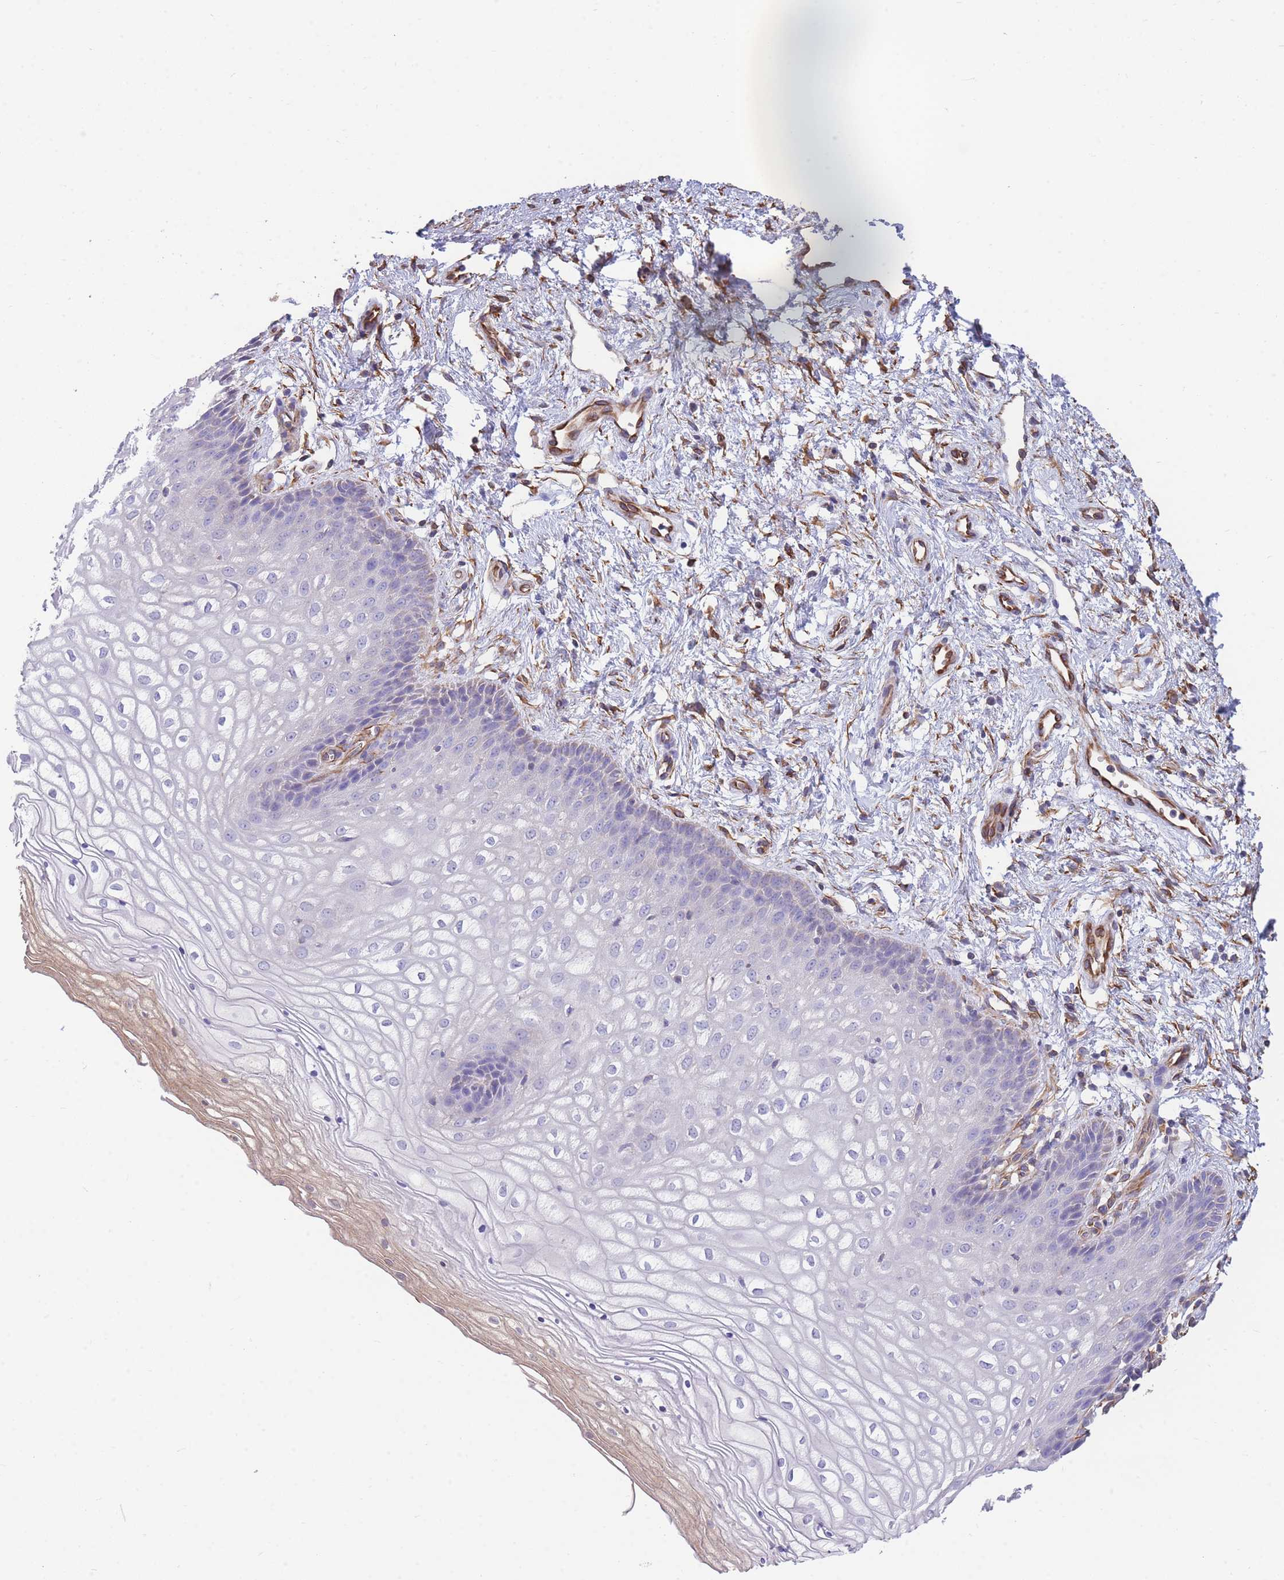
{"staining": {"intensity": "weak", "quantity": "<25%", "location": "cytoplasmic/membranous"}, "tissue": "vagina", "cell_type": "Squamous epithelial cells", "image_type": "normal", "snomed": [{"axis": "morphology", "description": "Normal tissue, NOS"}, {"axis": "topography", "description": "Vagina"}], "caption": "Unremarkable vagina was stained to show a protein in brown. There is no significant expression in squamous epithelial cells. (Brightfield microscopy of DAB (3,3'-diaminobenzidine) immunohistochemistry at high magnification).", "gene": "ANKRD53", "patient": {"sex": "female", "age": 34}}